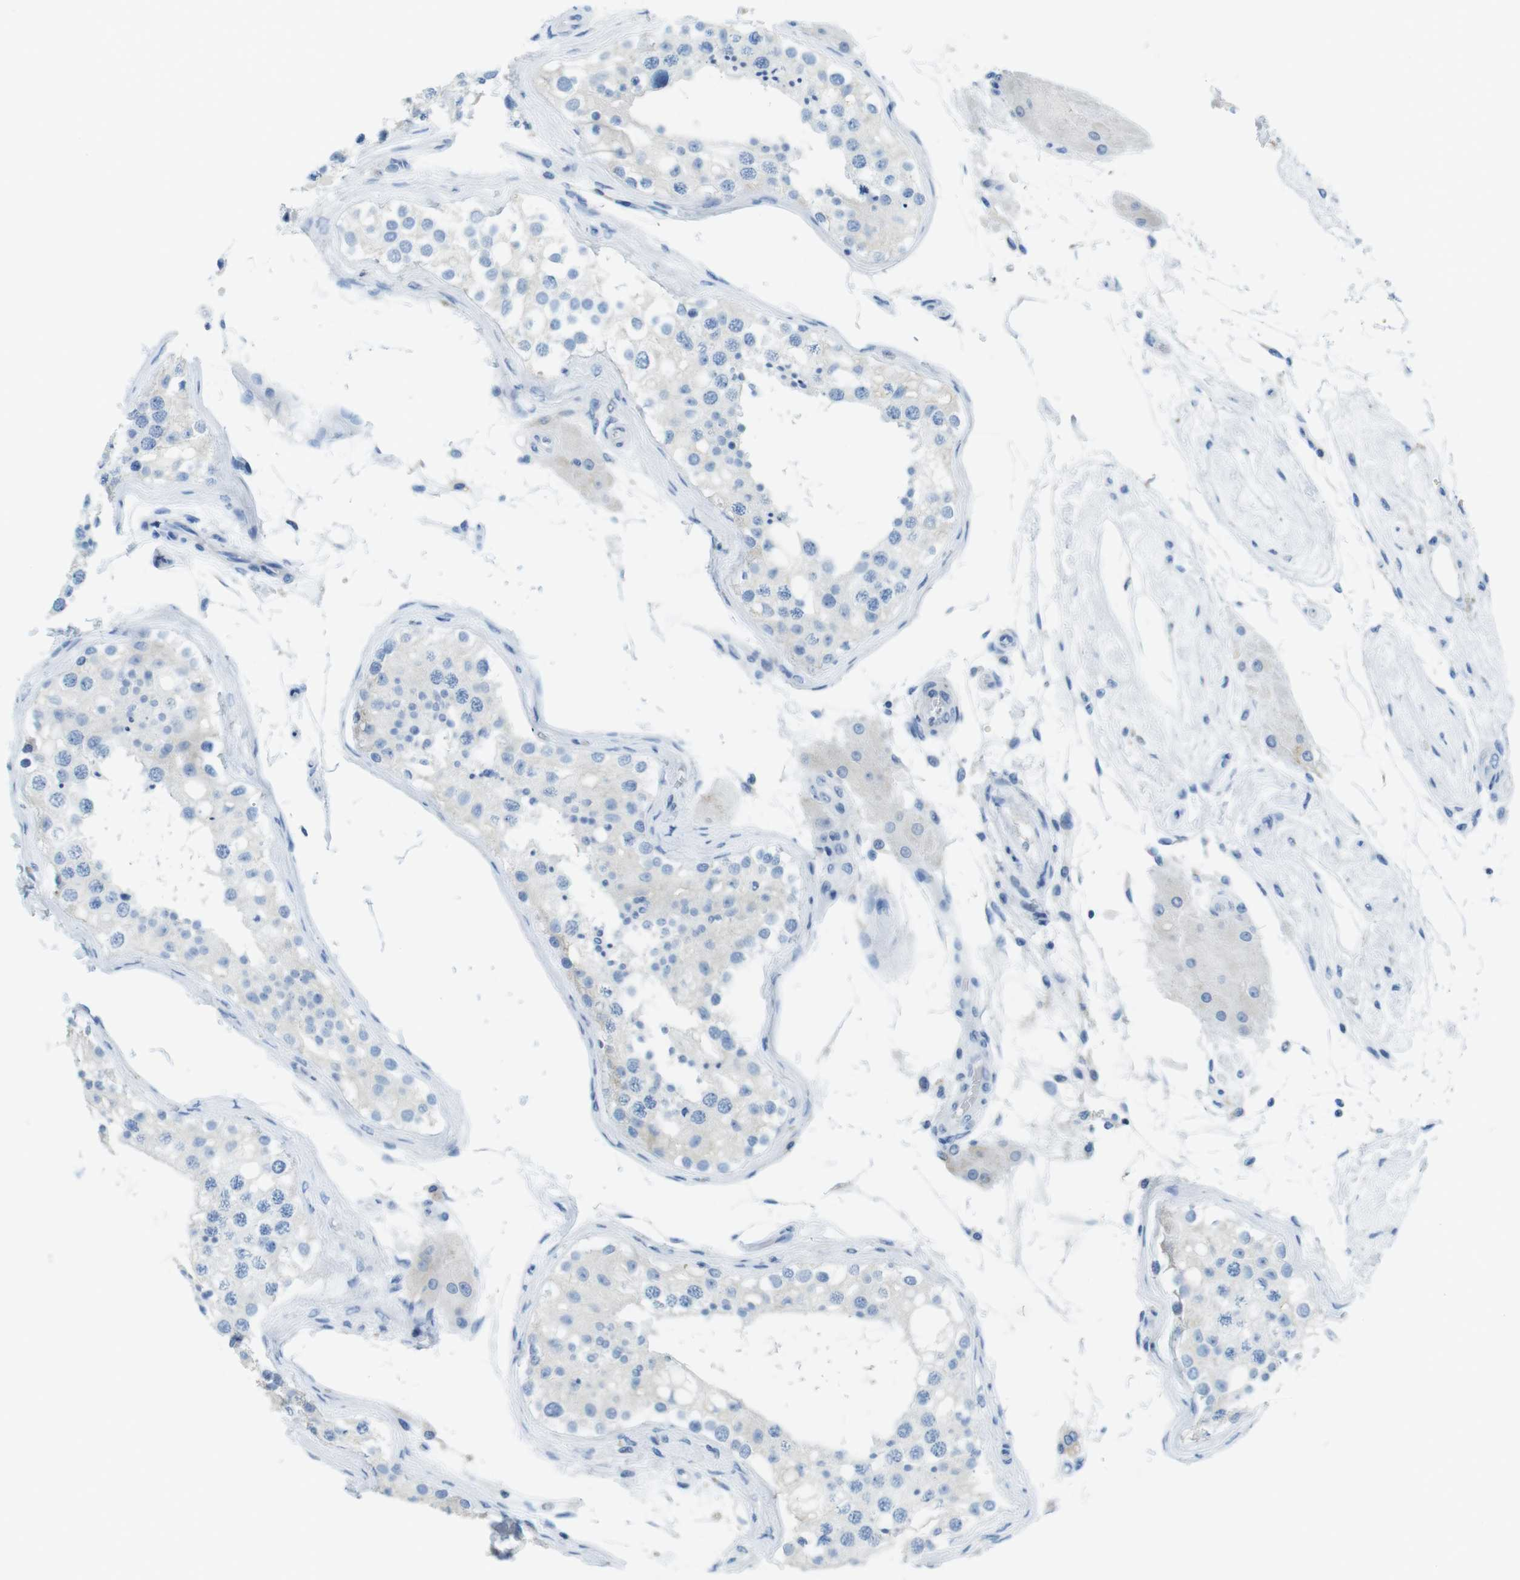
{"staining": {"intensity": "negative", "quantity": "none", "location": "none"}, "tissue": "testis", "cell_type": "Cells in seminiferous ducts", "image_type": "normal", "snomed": [{"axis": "morphology", "description": "Normal tissue, NOS"}, {"axis": "topography", "description": "Testis"}], "caption": "This is an immunohistochemistry micrograph of benign testis. There is no positivity in cells in seminiferous ducts.", "gene": "ASIC5", "patient": {"sex": "male", "age": 68}}